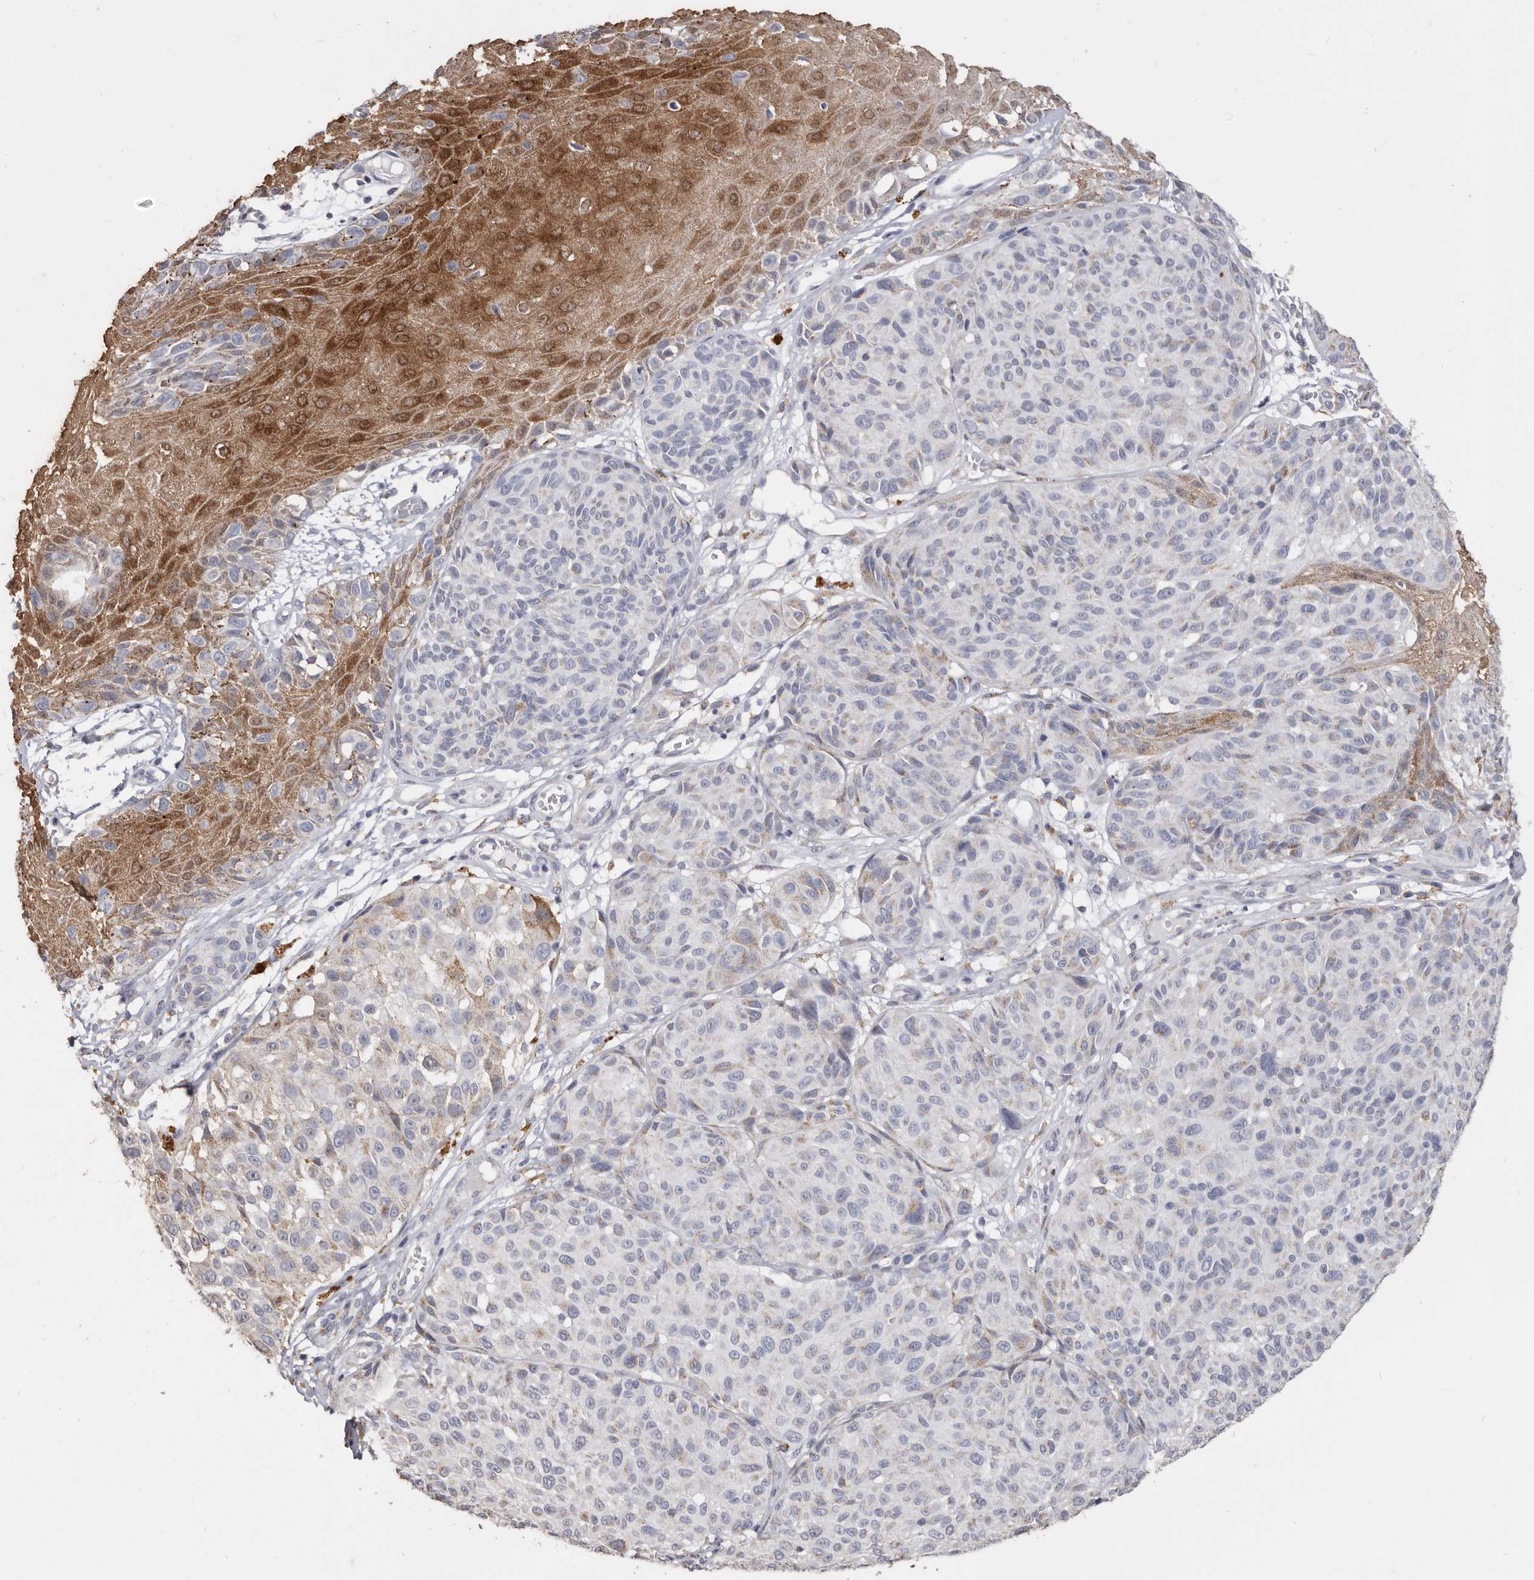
{"staining": {"intensity": "negative", "quantity": "none", "location": "none"}, "tissue": "melanoma", "cell_type": "Tumor cells", "image_type": "cancer", "snomed": [{"axis": "morphology", "description": "Malignant melanoma, NOS"}, {"axis": "topography", "description": "Skin"}], "caption": "Malignant melanoma was stained to show a protein in brown. There is no significant expression in tumor cells.", "gene": "LGALS7B", "patient": {"sex": "male", "age": 83}}